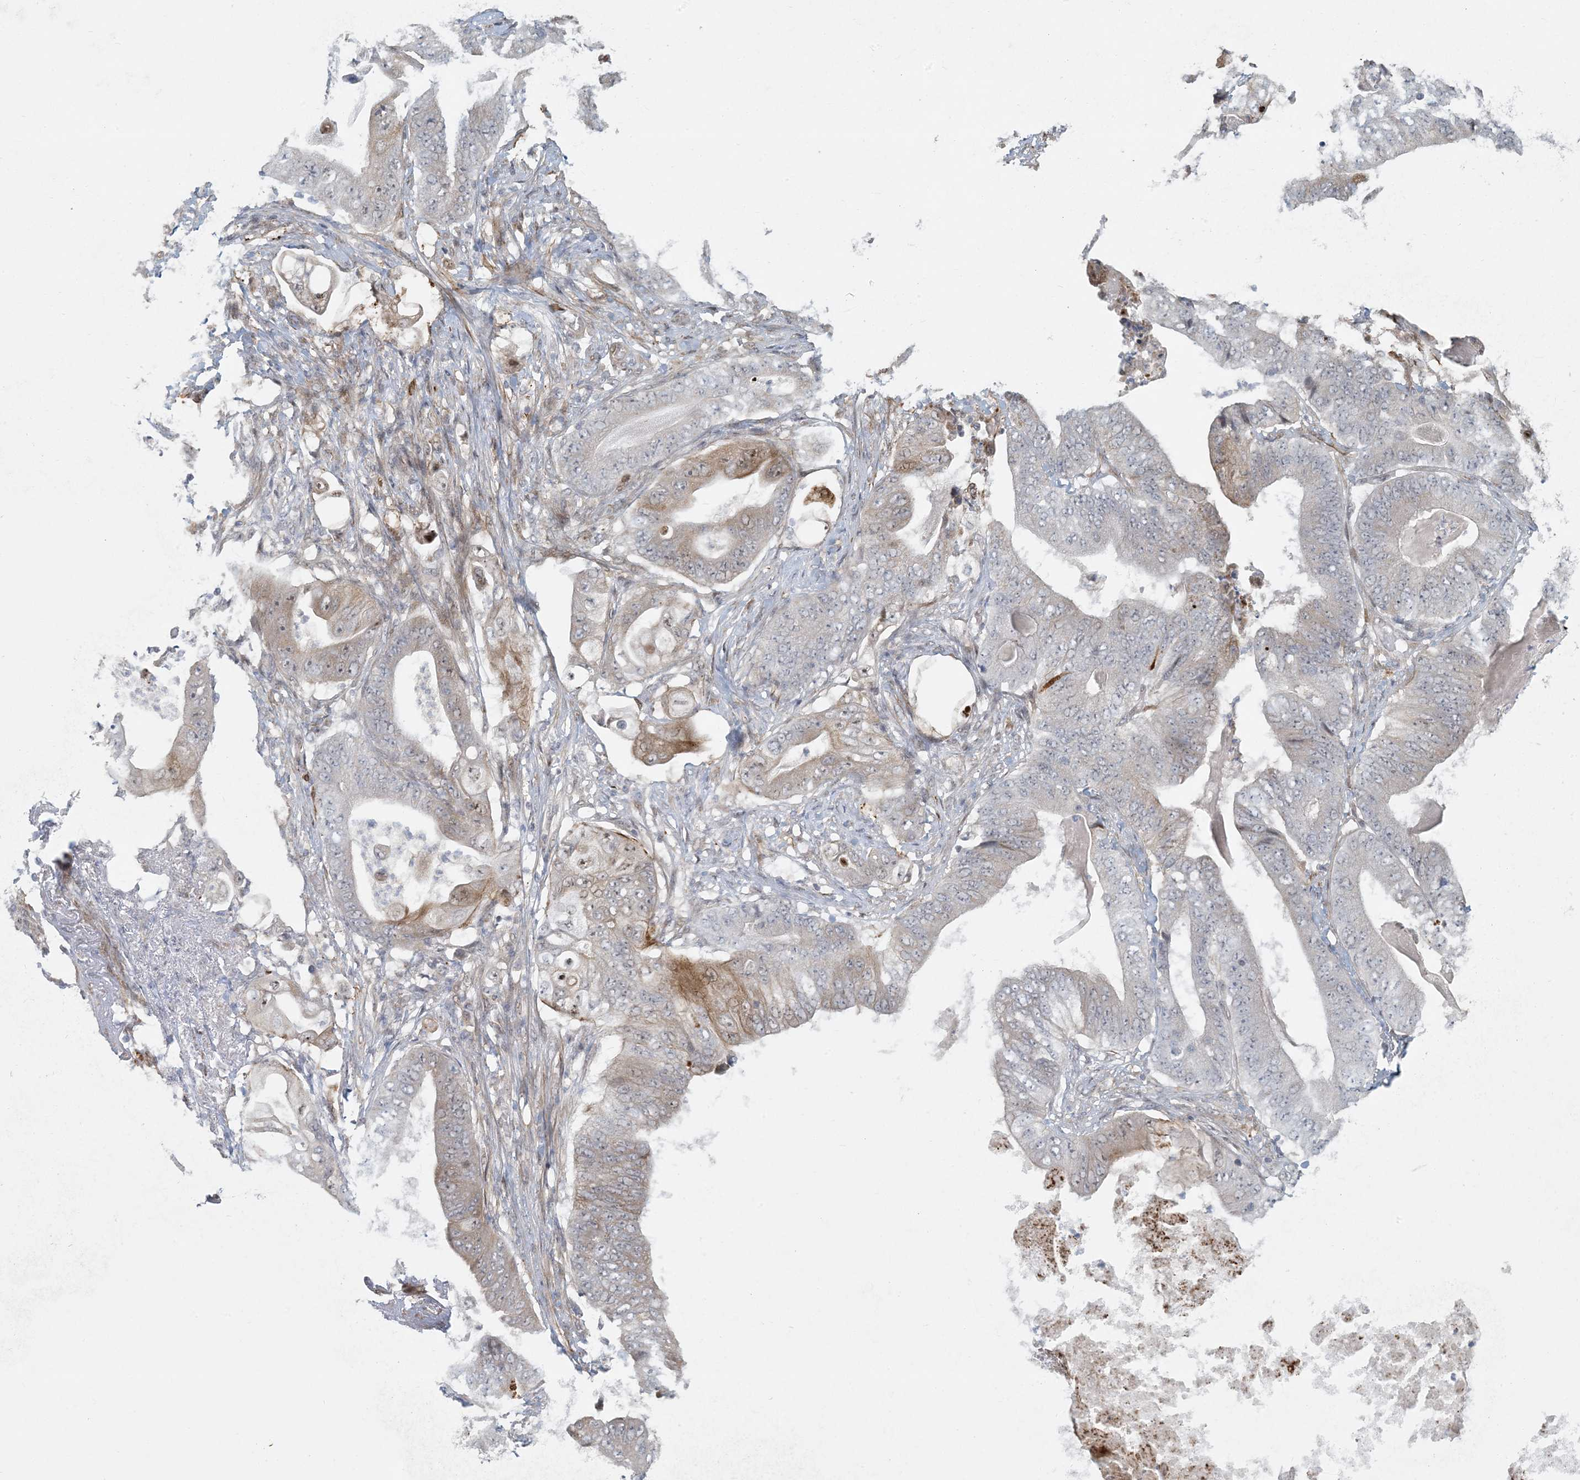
{"staining": {"intensity": "weak", "quantity": "25%-75%", "location": "cytoplasmic/membranous"}, "tissue": "stomach cancer", "cell_type": "Tumor cells", "image_type": "cancer", "snomed": [{"axis": "morphology", "description": "Adenocarcinoma, NOS"}, {"axis": "topography", "description": "Stomach"}], "caption": "Stomach cancer tissue displays weak cytoplasmic/membranous staining in approximately 25%-75% of tumor cells The protein of interest is shown in brown color, while the nuclei are stained blue.", "gene": "BCORL1", "patient": {"sex": "female", "age": 73}}